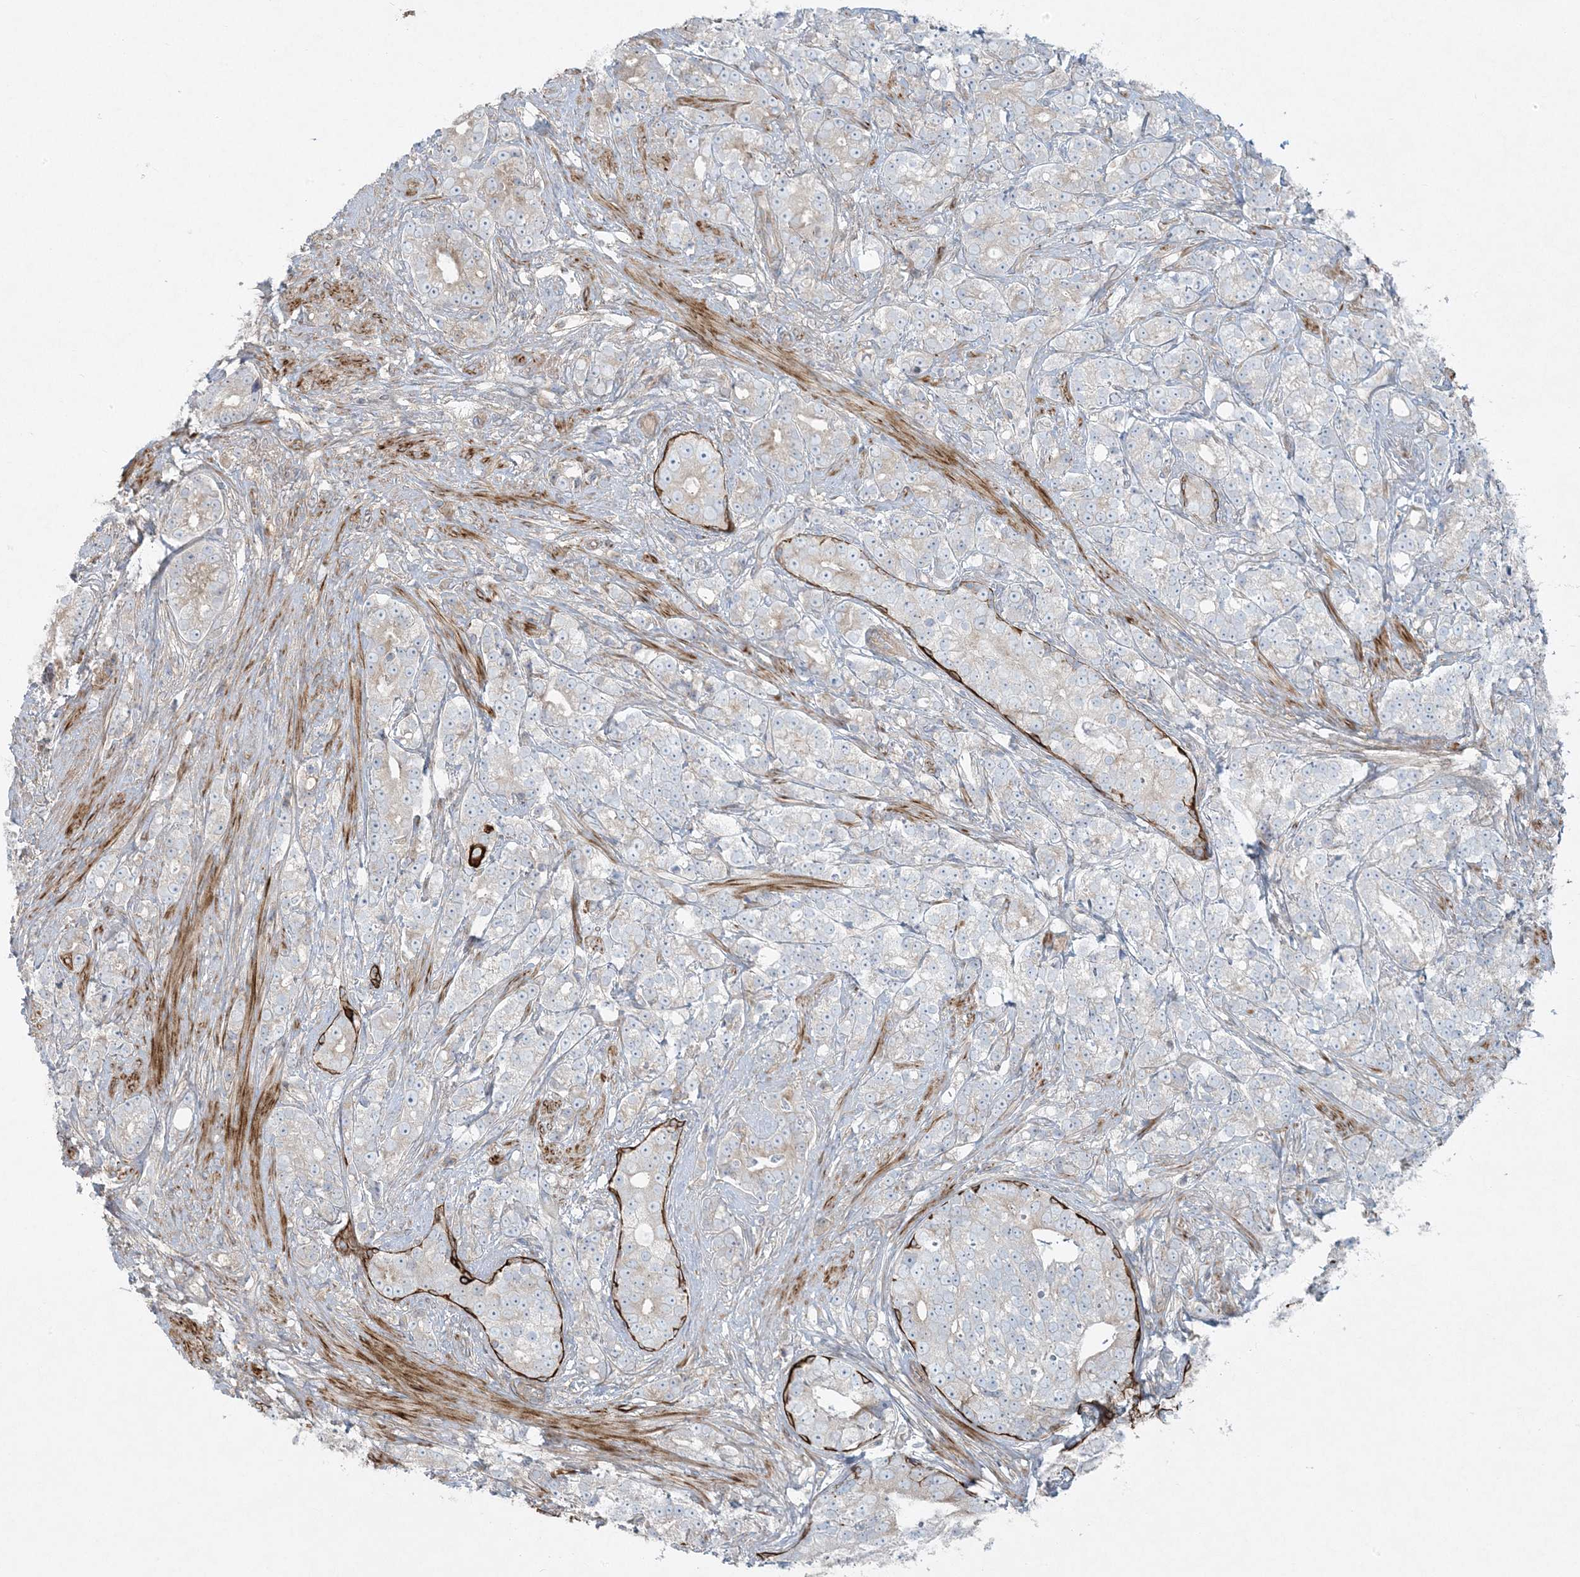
{"staining": {"intensity": "weak", "quantity": "<25%", "location": "cytoplasmic/membranous"}, "tissue": "prostate cancer", "cell_type": "Tumor cells", "image_type": "cancer", "snomed": [{"axis": "morphology", "description": "Adenocarcinoma, High grade"}, {"axis": "topography", "description": "Prostate"}], "caption": "The micrograph displays no significant positivity in tumor cells of prostate cancer (adenocarcinoma (high-grade)).", "gene": "PIK3R4", "patient": {"sex": "male", "age": 69}}